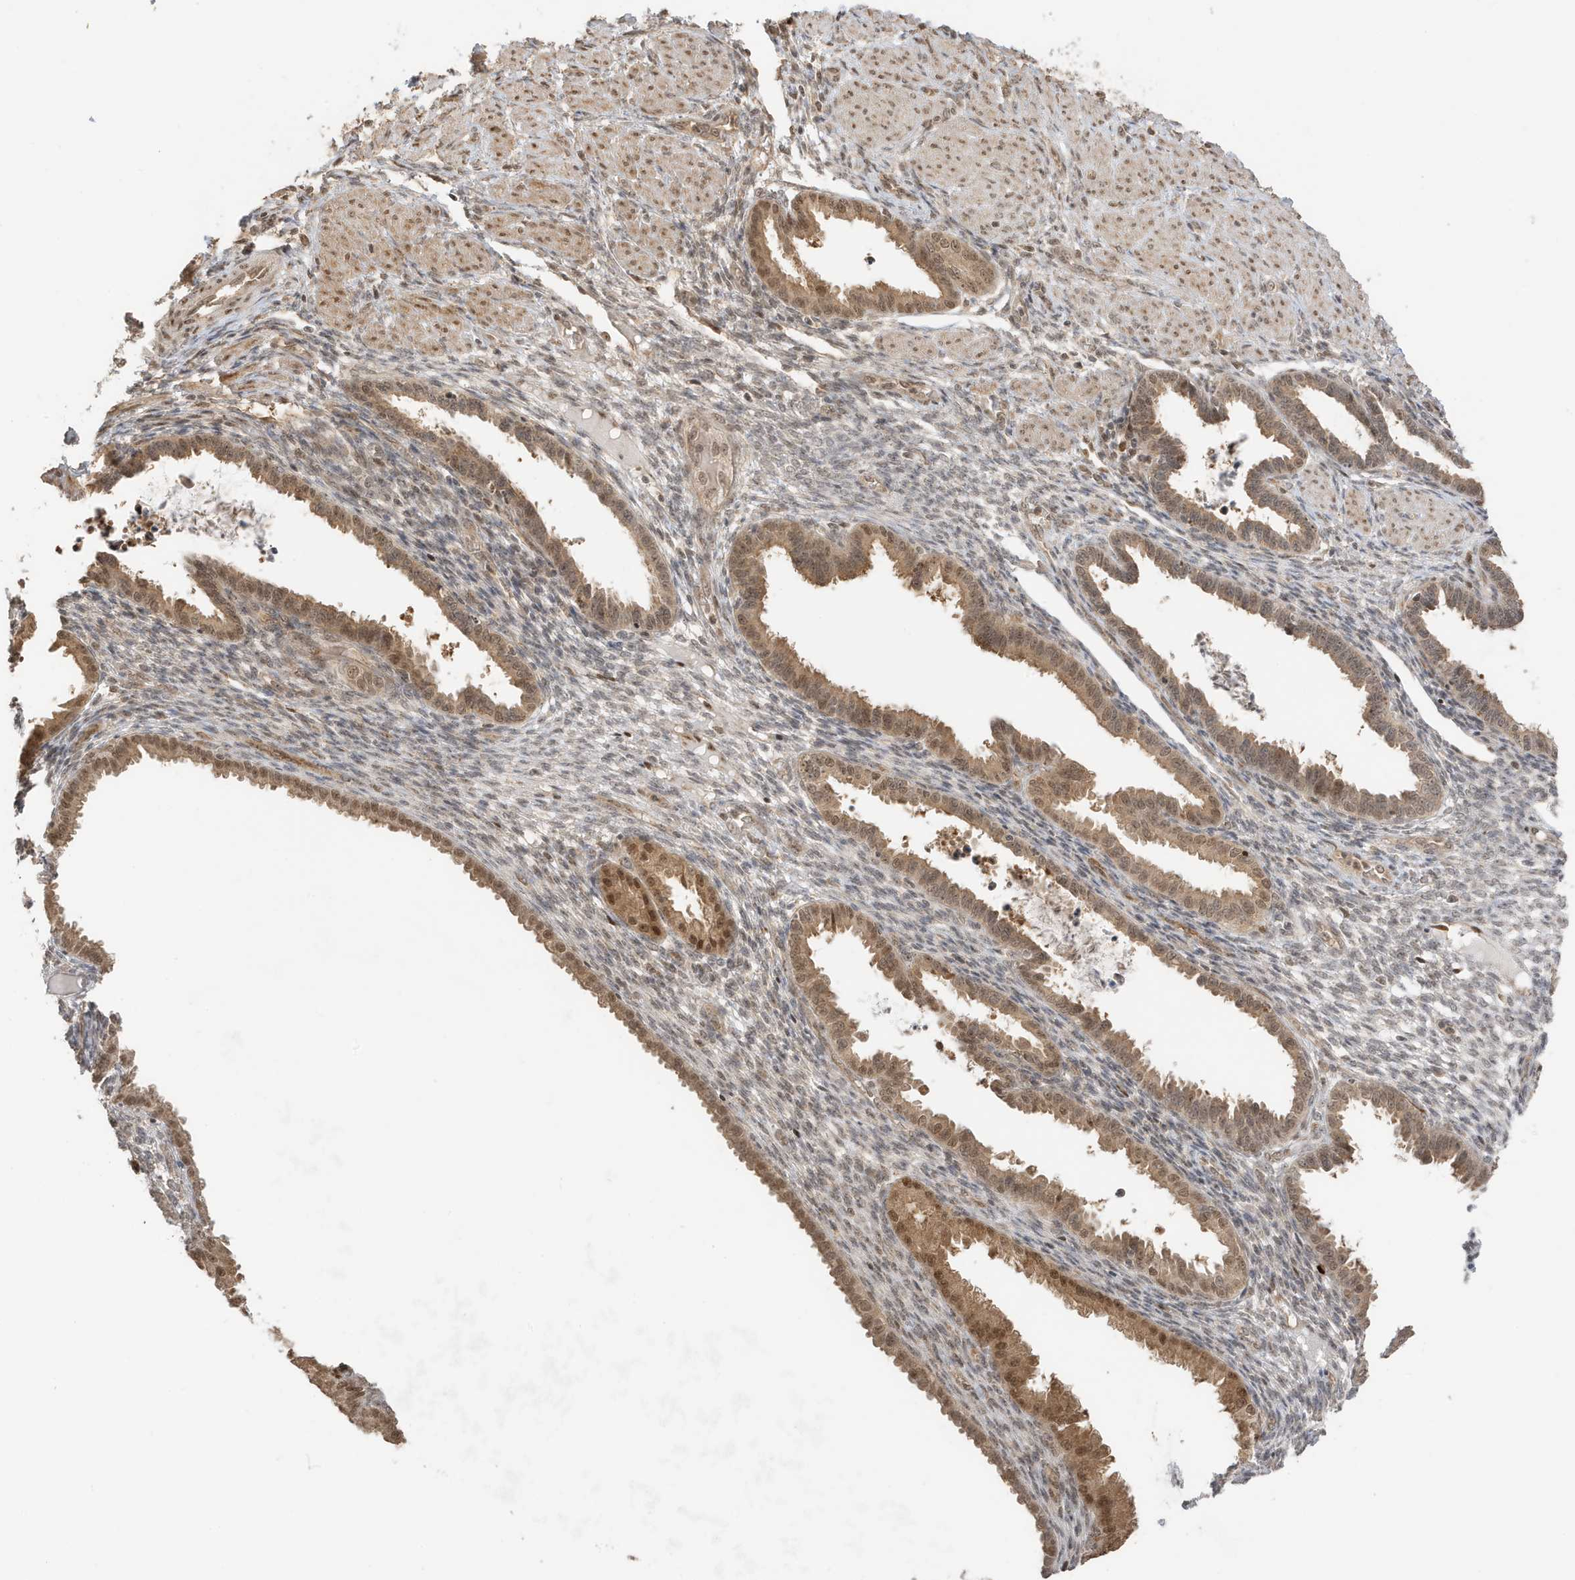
{"staining": {"intensity": "negative", "quantity": "none", "location": "none"}, "tissue": "endometrium", "cell_type": "Cells in endometrial stroma", "image_type": "normal", "snomed": [{"axis": "morphology", "description": "Normal tissue, NOS"}, {"axis": "topography", "description": "Endometrium"}], "caption": "Immunohistochemistry (IHC) micrograph of benign human endometrium stained for a protein (brown), which shows no staining in cells in endometrial stroma. (Stains: DAB (3,3'-diaminobenzidine) IHC with hematoxylin counter stain, Microscopy: brightfield microscopy at high magnification).", "gene": "ZBTB41", "patient": {"sex": "female", "age": 33}}